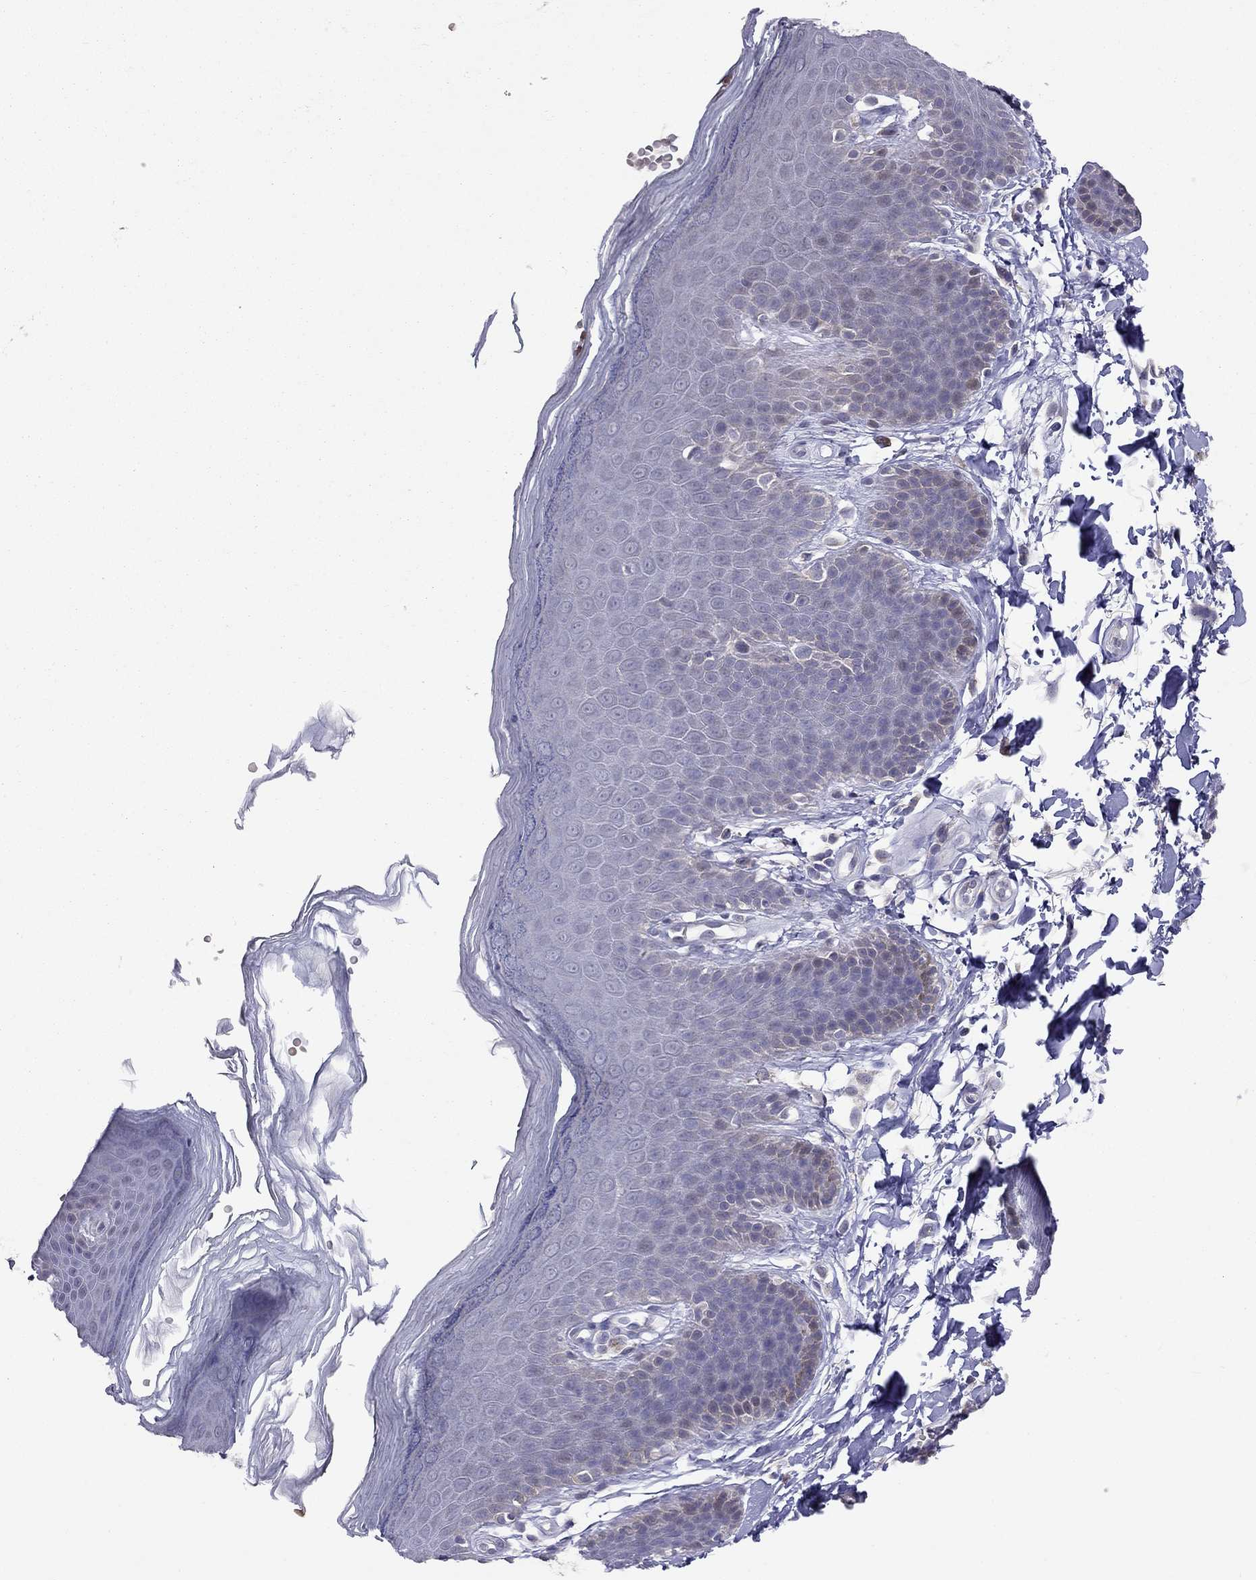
{"staining": {"intensity": "negative", "quantity": "none", "location": "none"}, "tissue": "skin", "cell_type": "Epidermal cells", "image_type": "normal", "snomed": [{"axis": "morphology", "description": "Normal tissue, NOS"}, {"axis": "topography", "description": "Anal"}], "caption": "A high-resolution image shows immunohistochemistry (IHC) staining of normal skin, which displays no significant expression in epidermal cells. (DAB (3,3'-diaminobenzidine) immunohistochemistry visualized using brightfield microscopy, high magnification).", "gene": "SYTL2", "patient": {"sex": "male", "age": 53}}